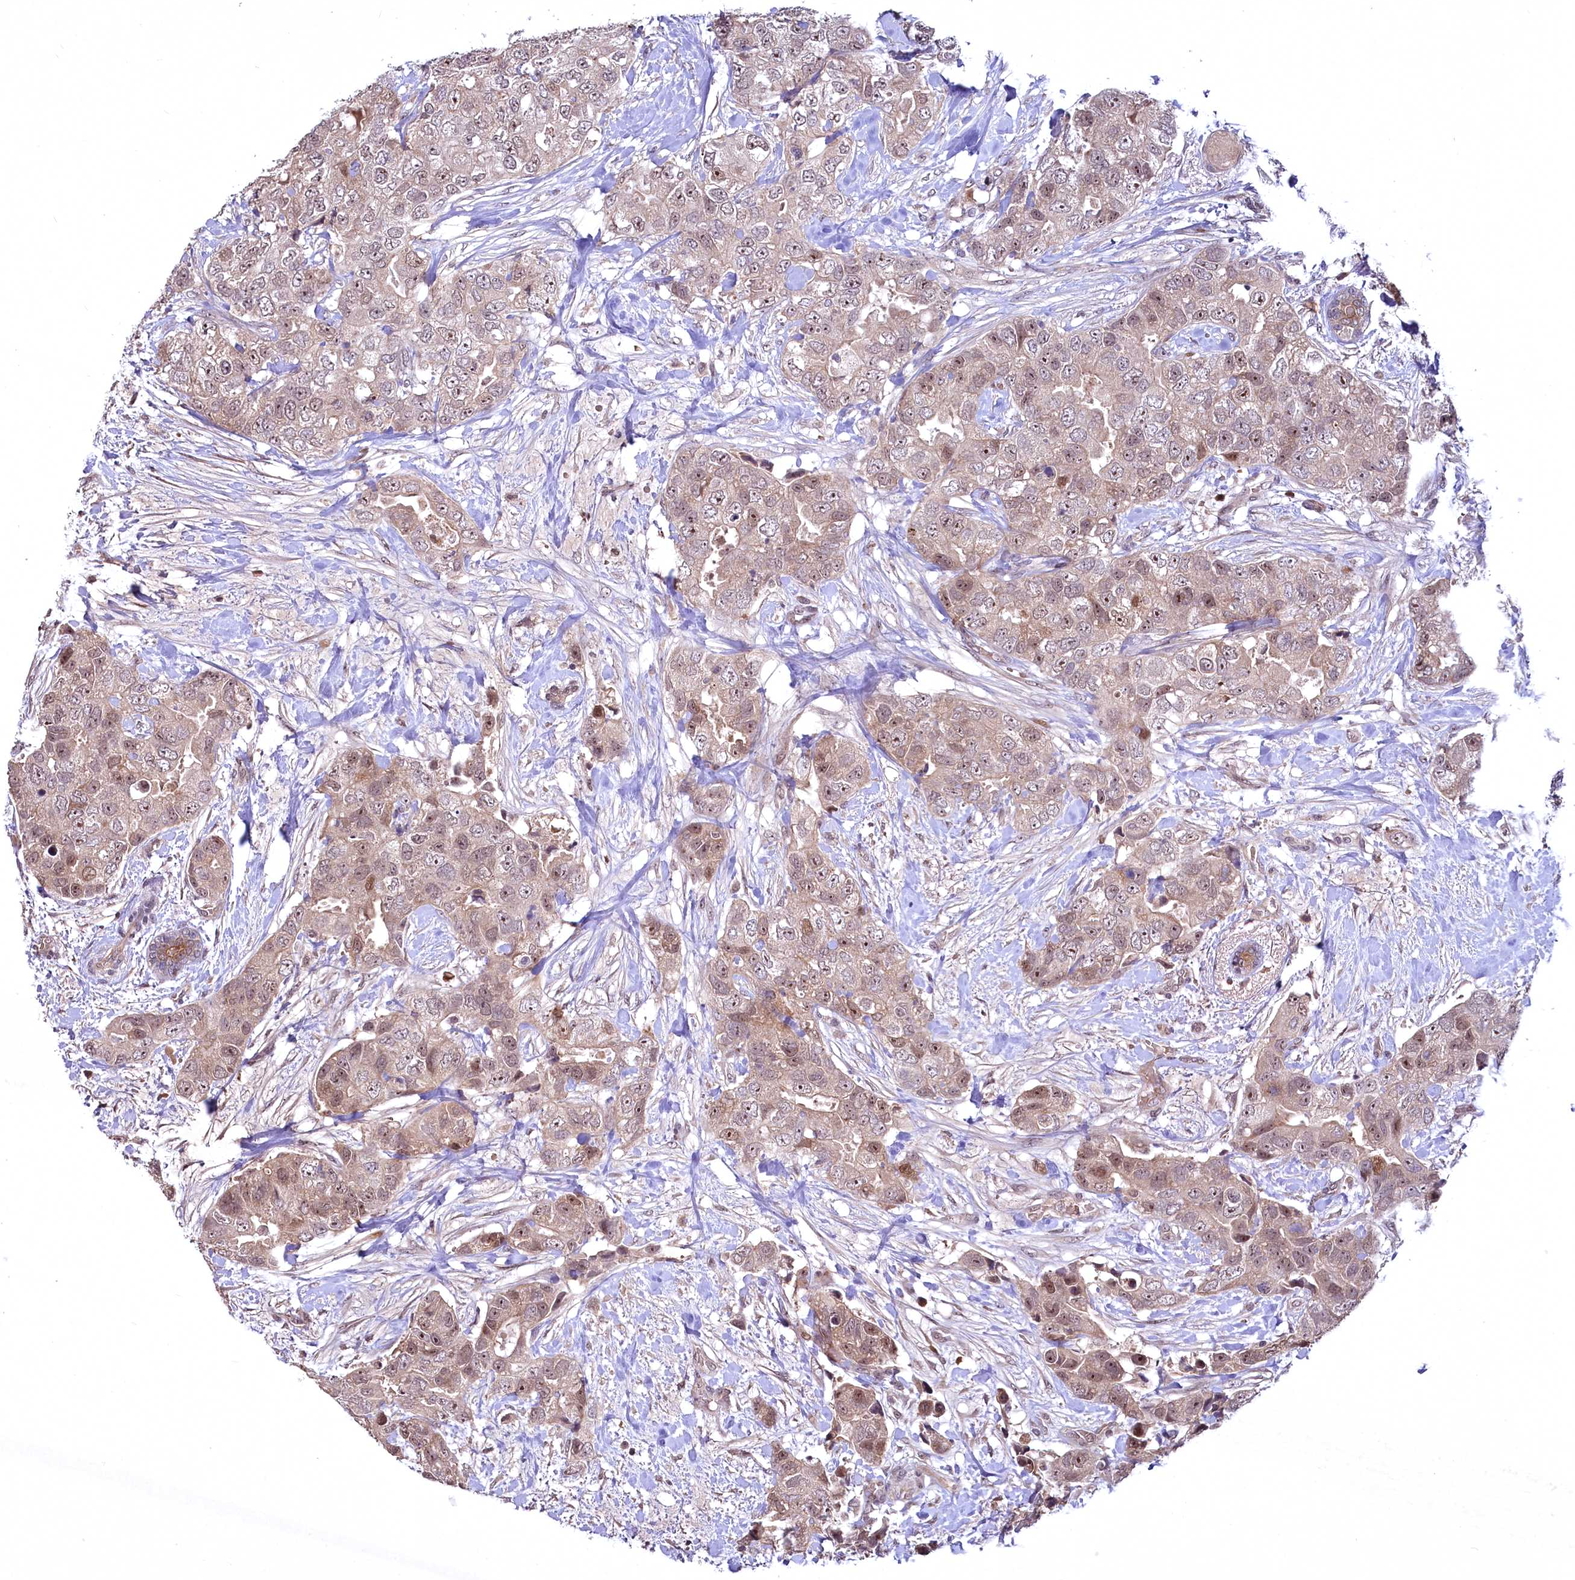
{"staining": {"intensity": "weak", "quantity": ">75%", "location": "cytoplasmic/membranous,nuclear"}, "tissue": "breast cancer", "cell_type": "Tumor cells", "image_type": "cancer", "snomed": [{"axis": "morphology", "description": "Duct carcinoma"}, {"axis": "topography", "description": "Breast"}], "caption": "Breast cancer was stained to show a protein in brown. There is low levels of weak cytoplasmic/membranous and nuclear positivity in about >75% of tumor cells.", "gene": "N4BP2L1", "patient": {"sex": "female", "age": 62}}